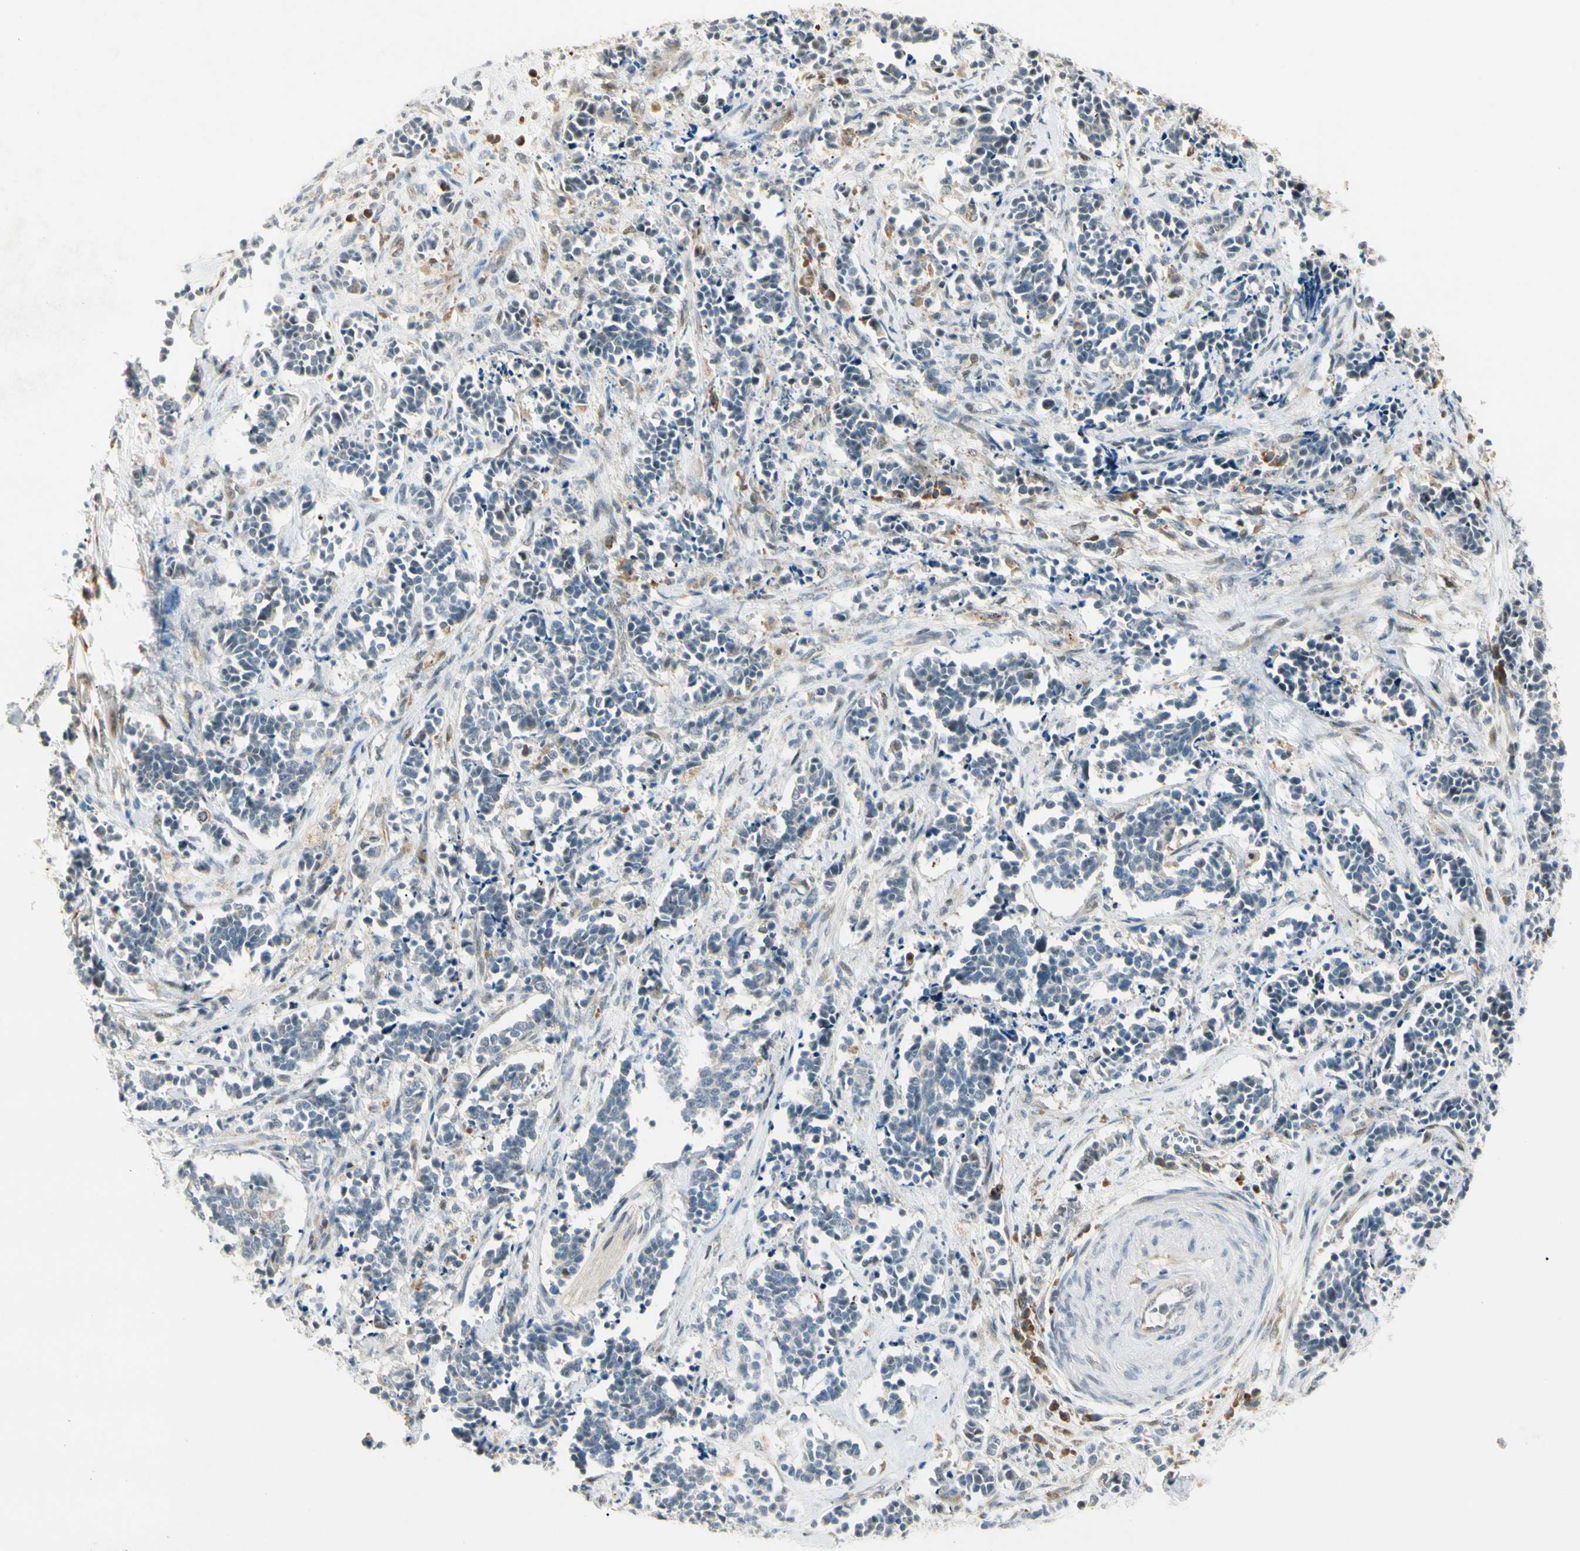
{"staining": {"intensity": "negative", "quantity": "none", "location": "none"}, "tissue": "cervical cancer", "cell_type": "Tumor cells", "image_type": "cancer", "snomed": [{"axis": "morphology", "description": "Squamous cell carcinoma, NOS"}, {"axis": "topography", "description": "Cervix"}], "caption": "Histopathology image shows no protein positivity in tumor cells of cervical cancer (squamous cell carcinoma) tissue. Brightfield microscopy of immunohistochemistry (IHC) stained with DAB (brown) and hematoxylin (blue), captured at high magnification.", "gene": "FNDC3B", "patient": {"sex": "female", "age": 35}}